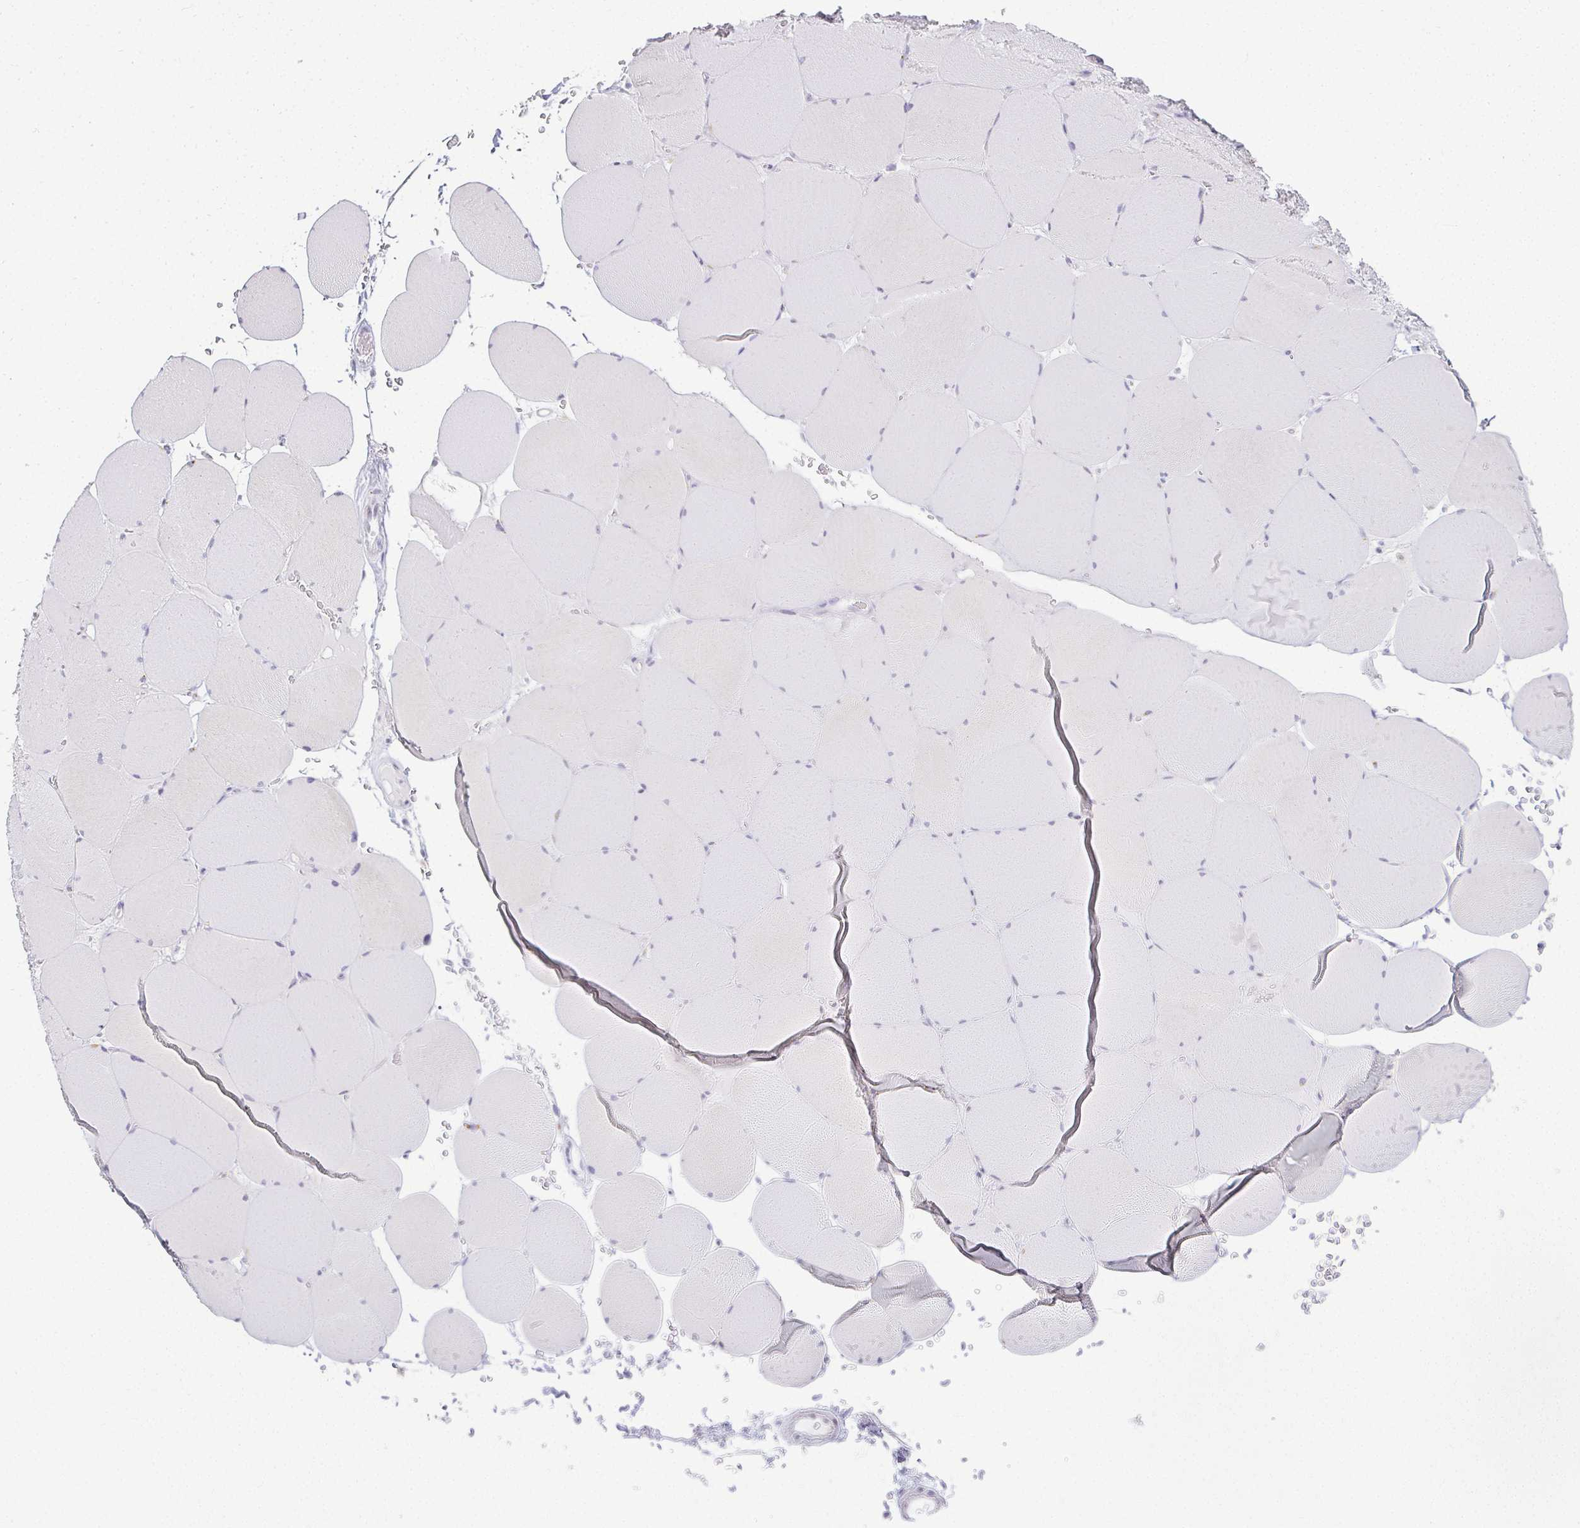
{"staining": {"intensity": "negative", "quantity": "none", "location": "none"}, "tissue": "skeletal muscle", "cell_type": "Myocytes", "image_type": "normal", "snomed": [{"axis": "morphology", "description": "Normal tissue, NOS"}, {"axis": "topography", "description": "Skeletal muscle"}, {"axis": "topography", "description": "Head-Neck"}], "caption": "Protein analysis of unremarkable skeletal muscle shows no significant positivity in myocytes. (Brightfield microscopy of DAB (3,3'-diaminobenzidine) immunohistochemistry (IHC) at high magnification).", "gene": "ACAN", "patient": {"sex": "male", "age": 66}}